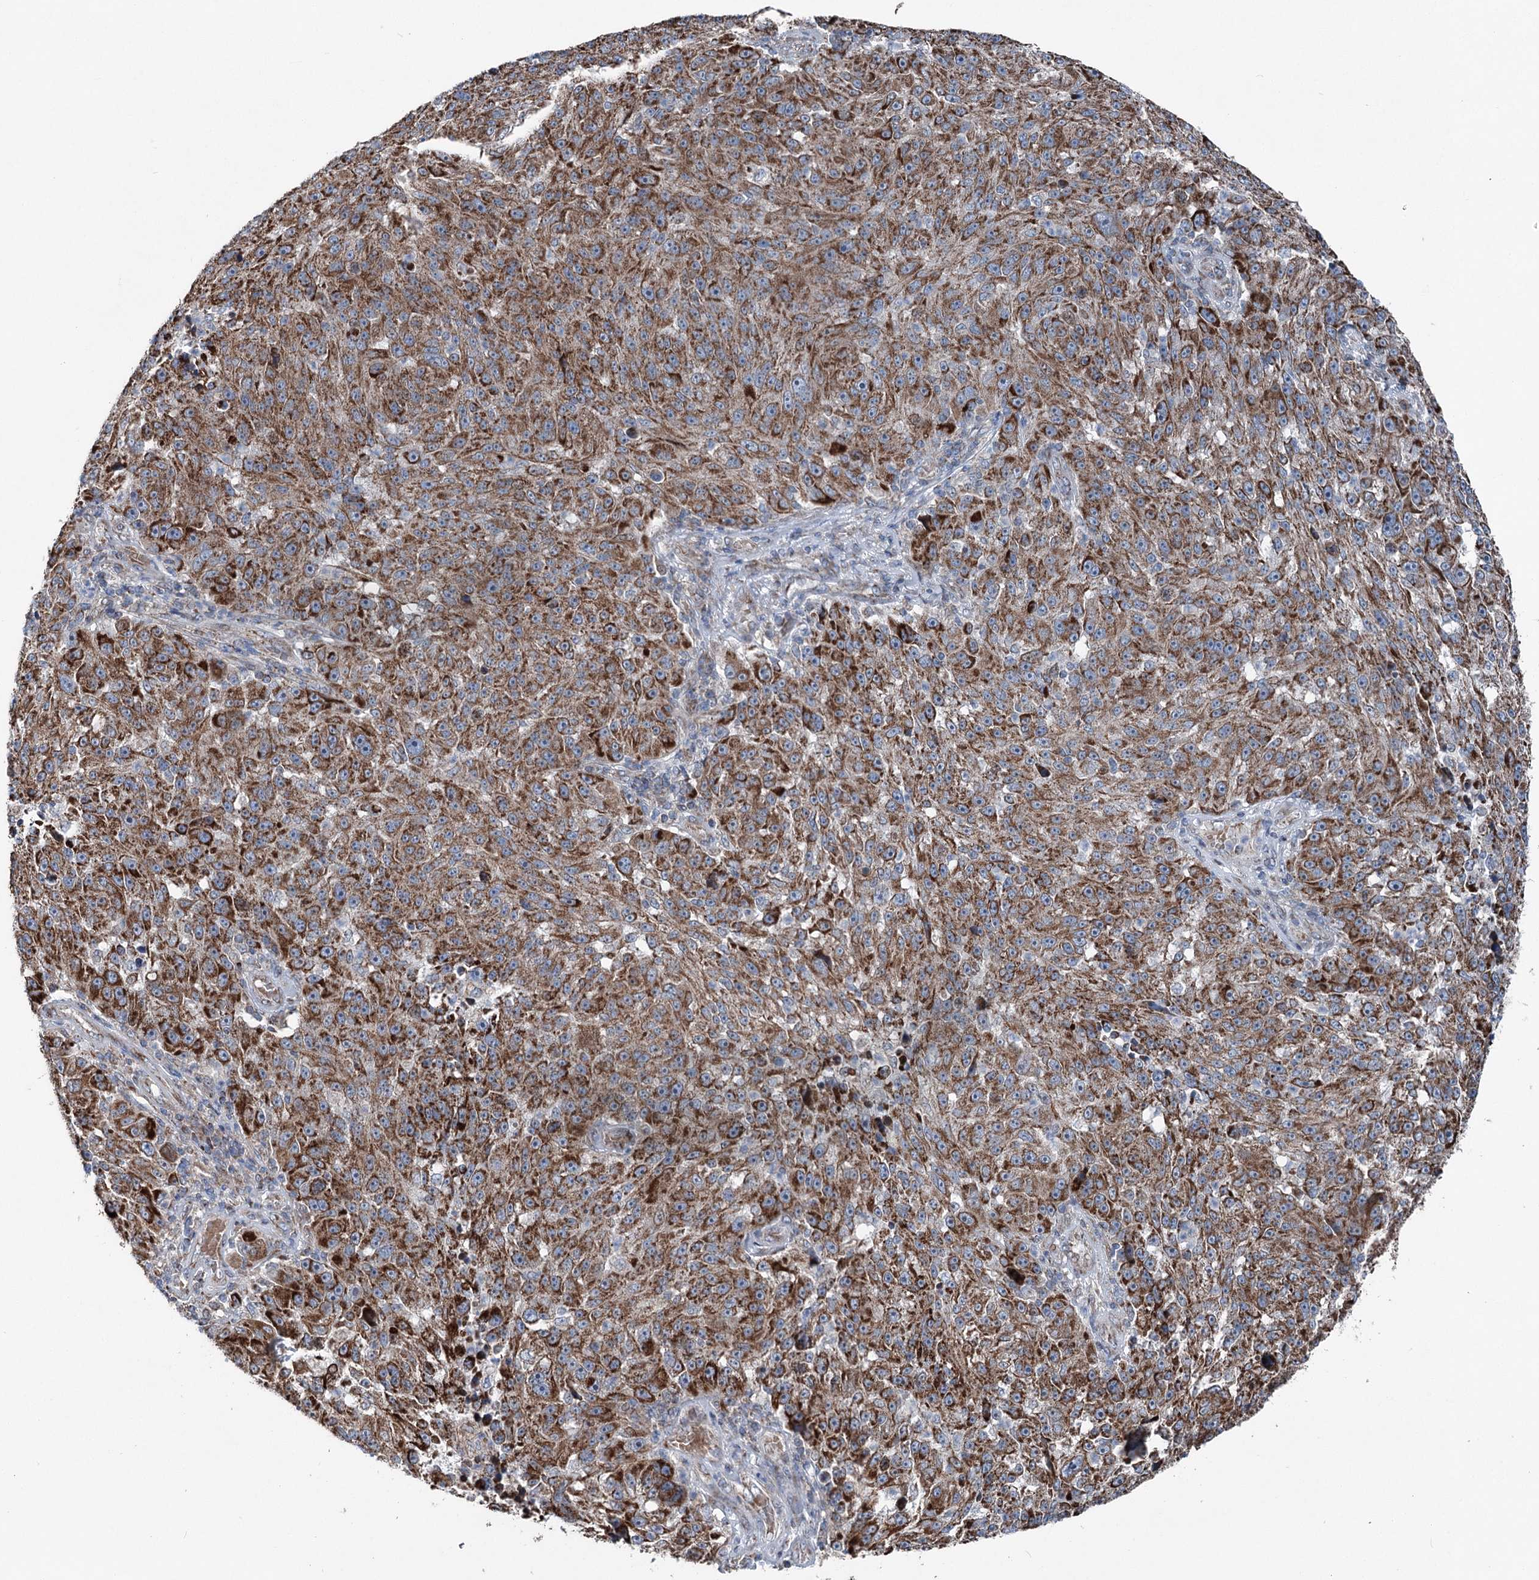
{"staining": {"intensity": "strong", "quantity": ">75%", "location": "cytoplasmic/membranous"}, "tissue": "melanoma", "cell_type": "Tumor cells", "image_type": "cancer", "snomed": [{"axis": "morphology", "description": "Malignant melanoma, NOS"}, {"axis": "topography", "description": "Skin"}], "caption": "Protein expression analysis of malignant melanoma shows strong cytoplasmic/membranous positivity in about >75% of tumor cells. Immunohistochemistry (ihc) stains the protein of interest in brown and the nuclei are stained blue.", "gene": "UCN3", "patient": {"sex": "male", "age": 53}}